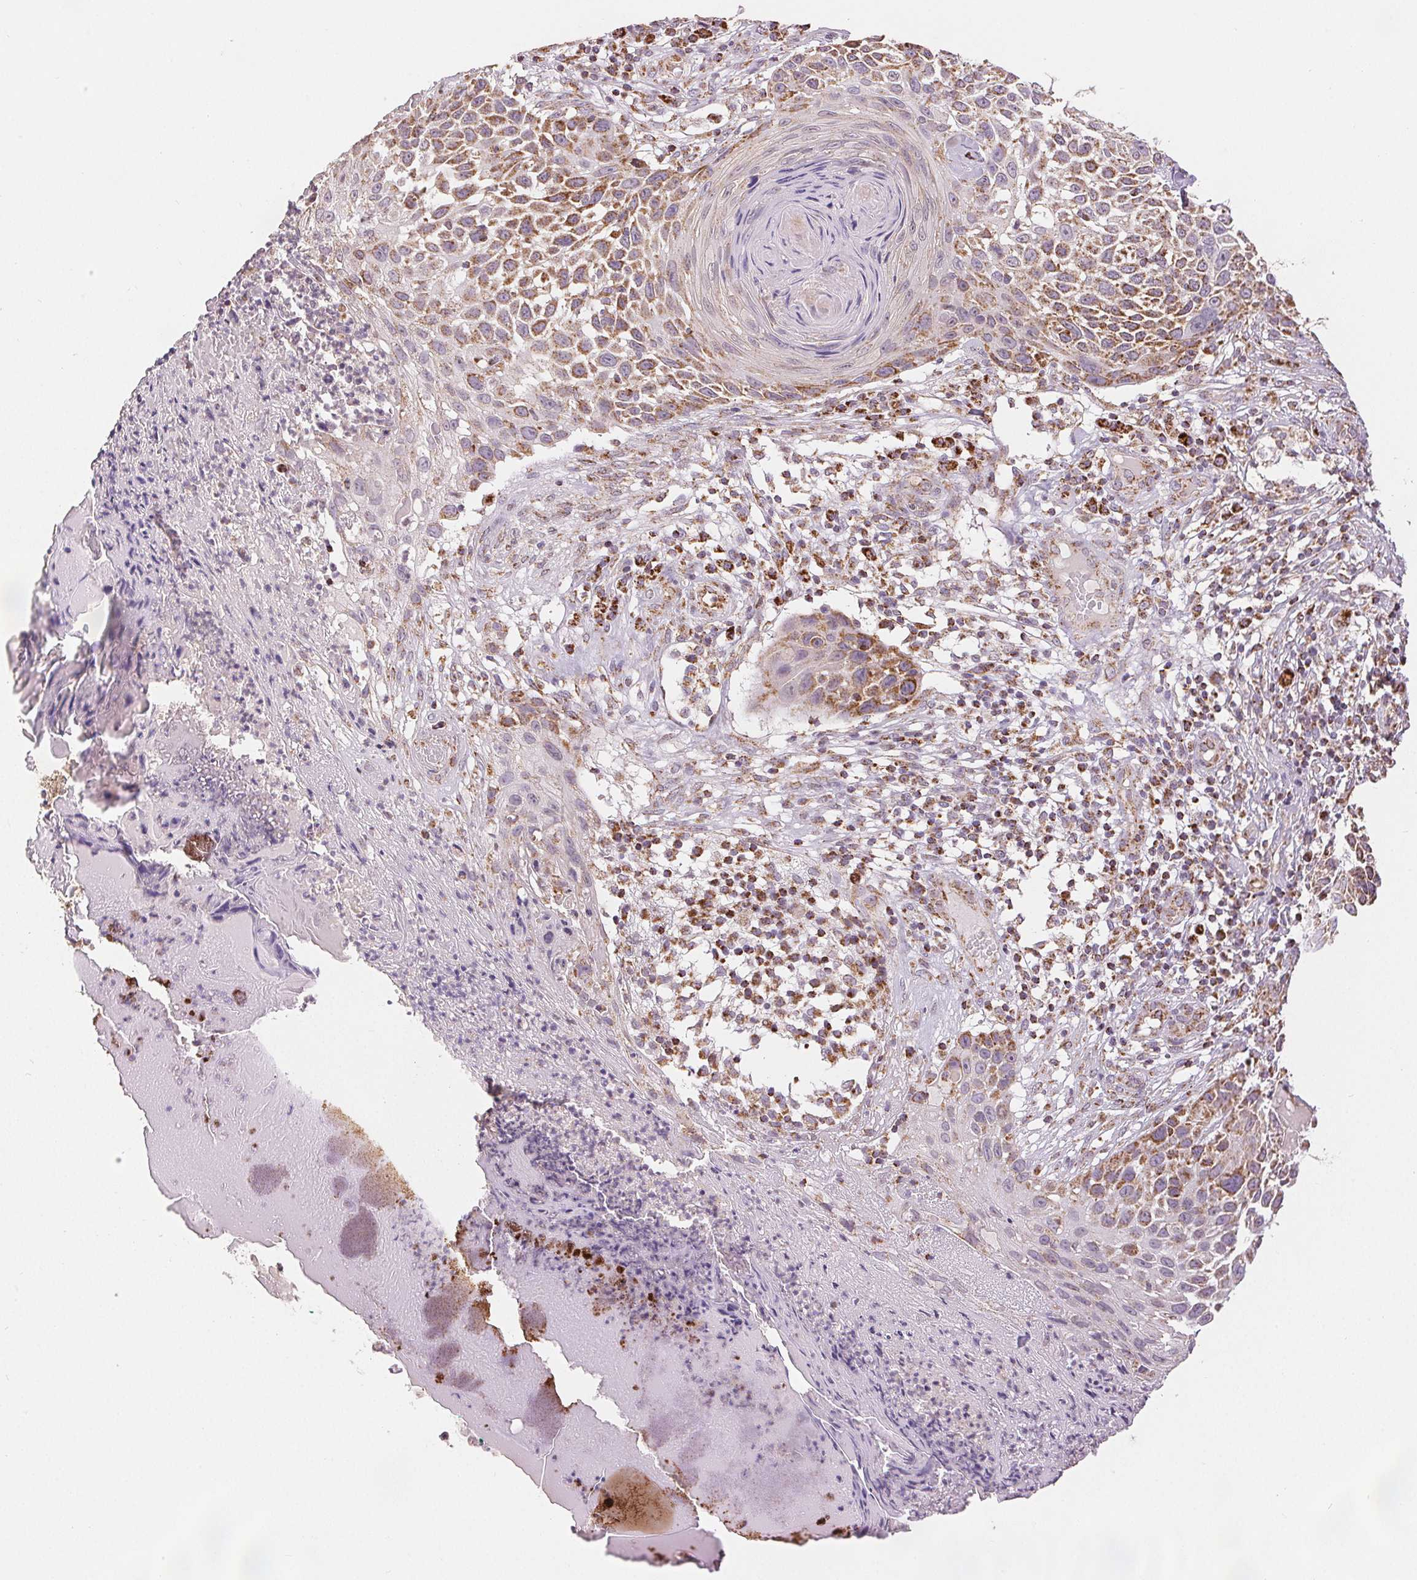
{"staining": {"intensity": "strong", "quantity": "25%-75%", "location": "cytoplasmic/membranous"}, "tissue": "skin cancer", "cell_type": "Tumor cells", "image_type": "cancer", "snomed": [{"axis": "morphology", "description": "Squamous cell carcinoma, NOS"}, {"axis": "topography", "description": "Skin"}], "caption": "Protein expression analysis of human skin cancer (squamous cell carcinoma) reveals strong cytoplasmic/membranous positivity in about 25%-75% of tumor cells.", "gene": "SDHB", "patient": {"sex": "male", "age": 92}}